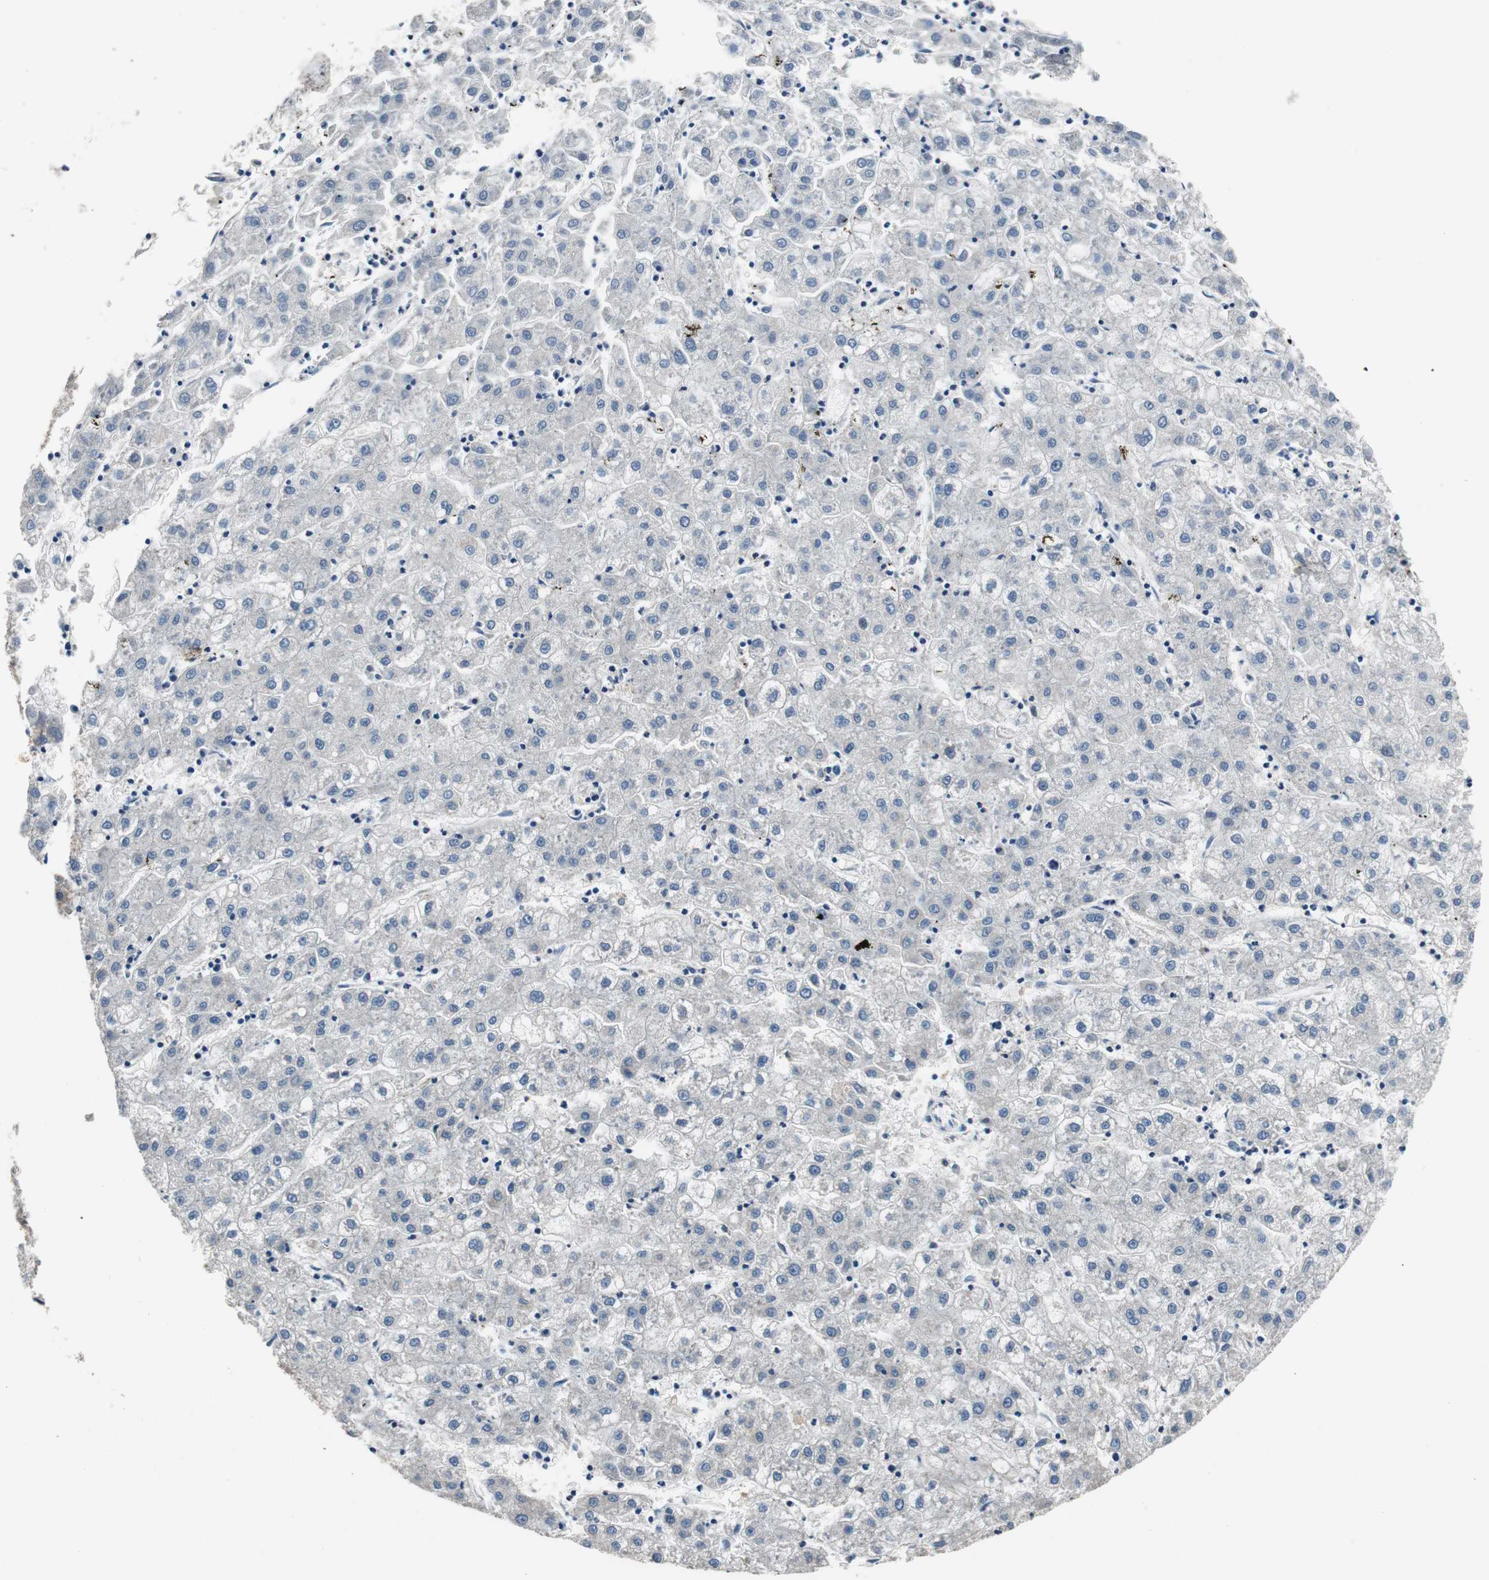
{"staining": {"intensity": "negative", "quantity": "none", "location": "none"}, "tissue": "liver cancer", "cell_type": "Tumor cells", "image_type": "cancer", "snomed": [{"axis": "morphology", "description": "Carcinoma, Hepatocellular, NOS"}, {"axis": "topography", "description": "Liver"}], "caption": "DAB immunohistochemical staining of liver cancer (hepatocellular carcinoma) exhibits no significant expression in tumor cells. The staining was performed using DAB to visualize the protein expression in brown, while the nuclei were stained in blue with hematoxylin (Magnification: 20x).", "gene": "PRKCA", "patient": {"sex": "male", "age": 72}}